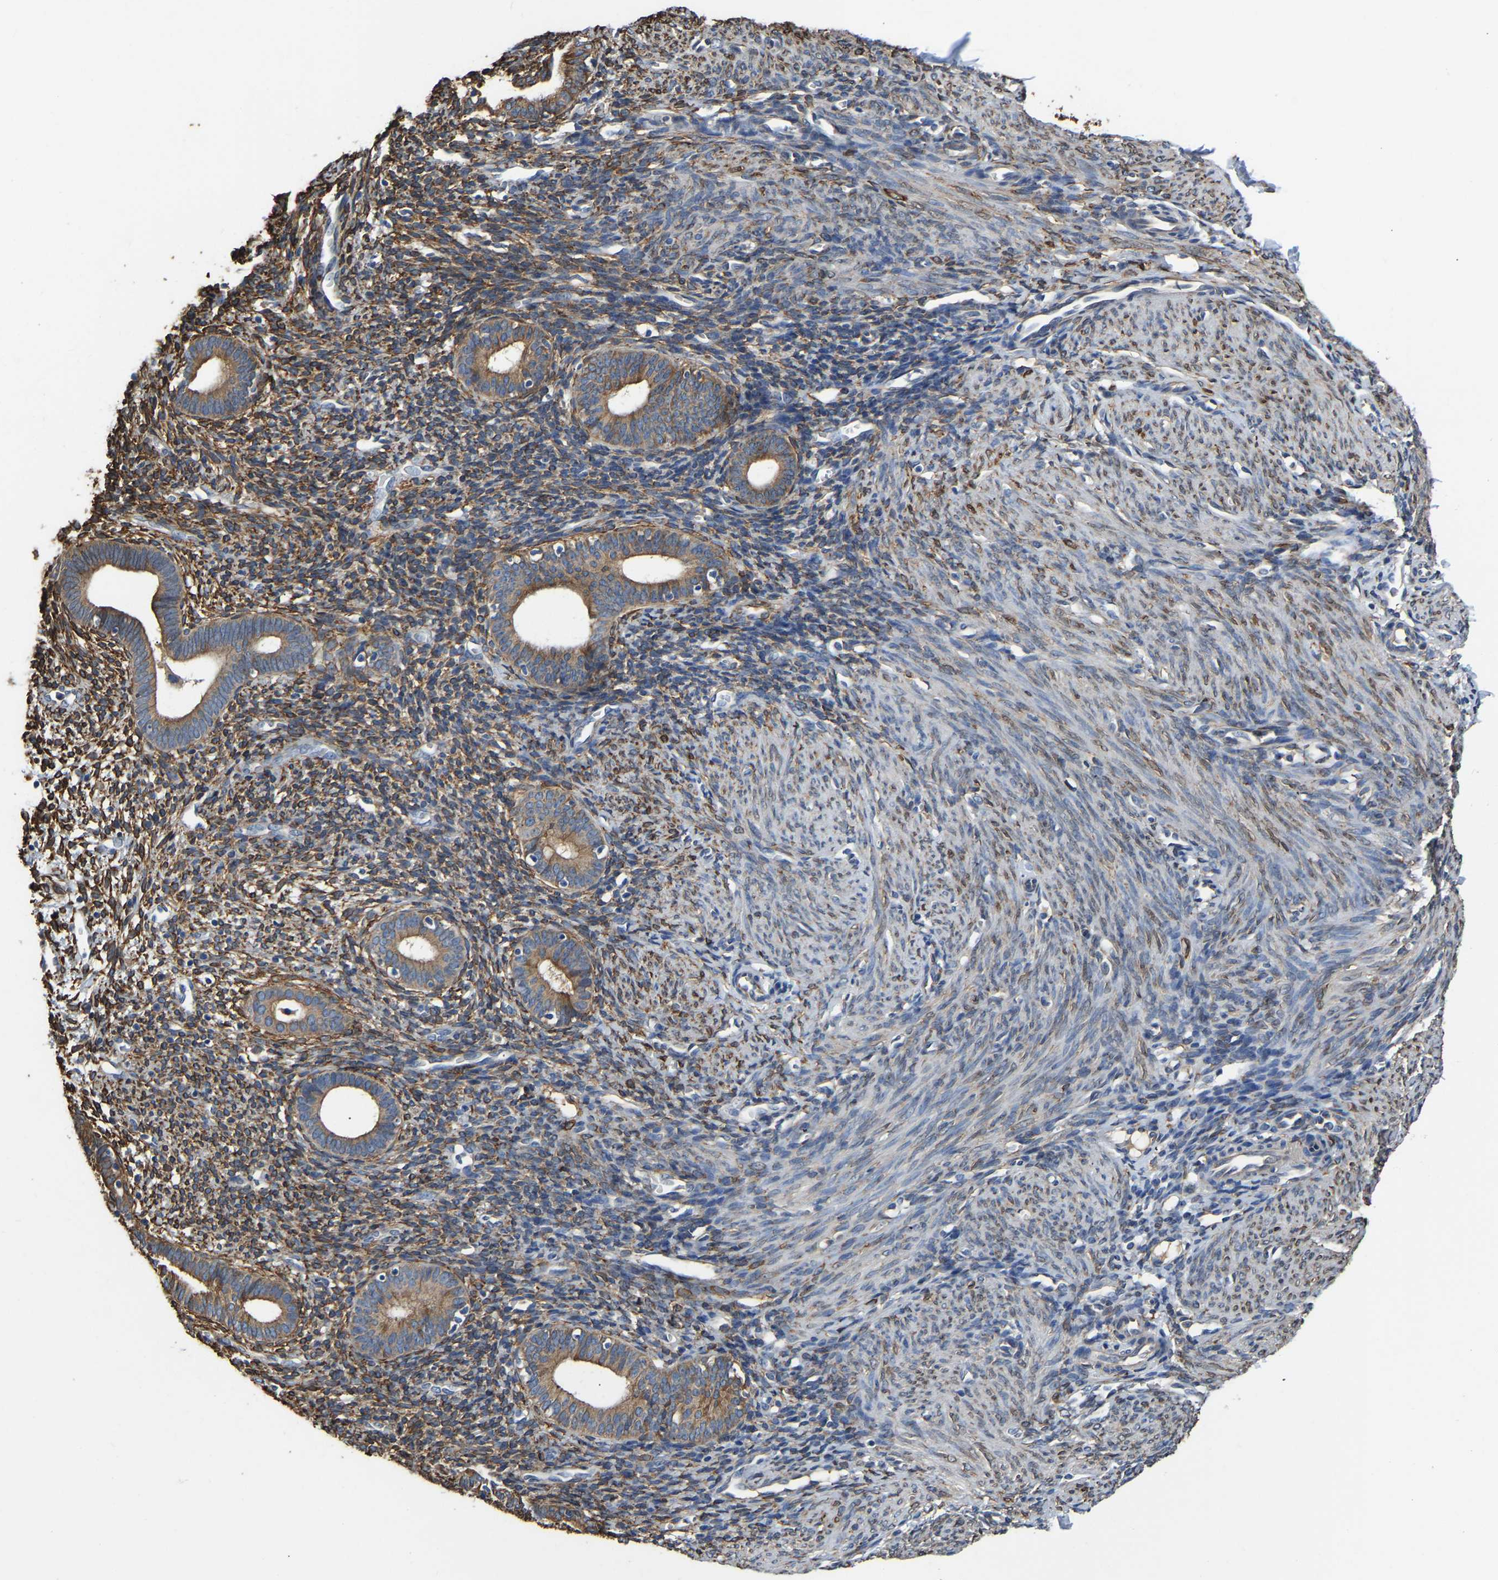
{"staining": {"intensity": "strong", "quantity": ">75%", "location": "cytoplasmic/membranous"}, "tissue": "endometrium", "cell_type": "Cells in endometrial stroma", "image_type": "normal", "snomed": [{"axis": "morphology", "description": "Normal tissue, NOS"}, {"axis": "morphology", "description": "Adenocarcinoma, NOS"}, {"axis": "topography", "description": "Endometrium"}], "caption": "Immunohistochemical staining of normal endometrium demonstrates high levels of strong cytoplasmic/membranous staining in about >75% of cells in endometrial stroma.", "gene": "ARL6IP5", "patient": {"sex": "female", "age": 57}}